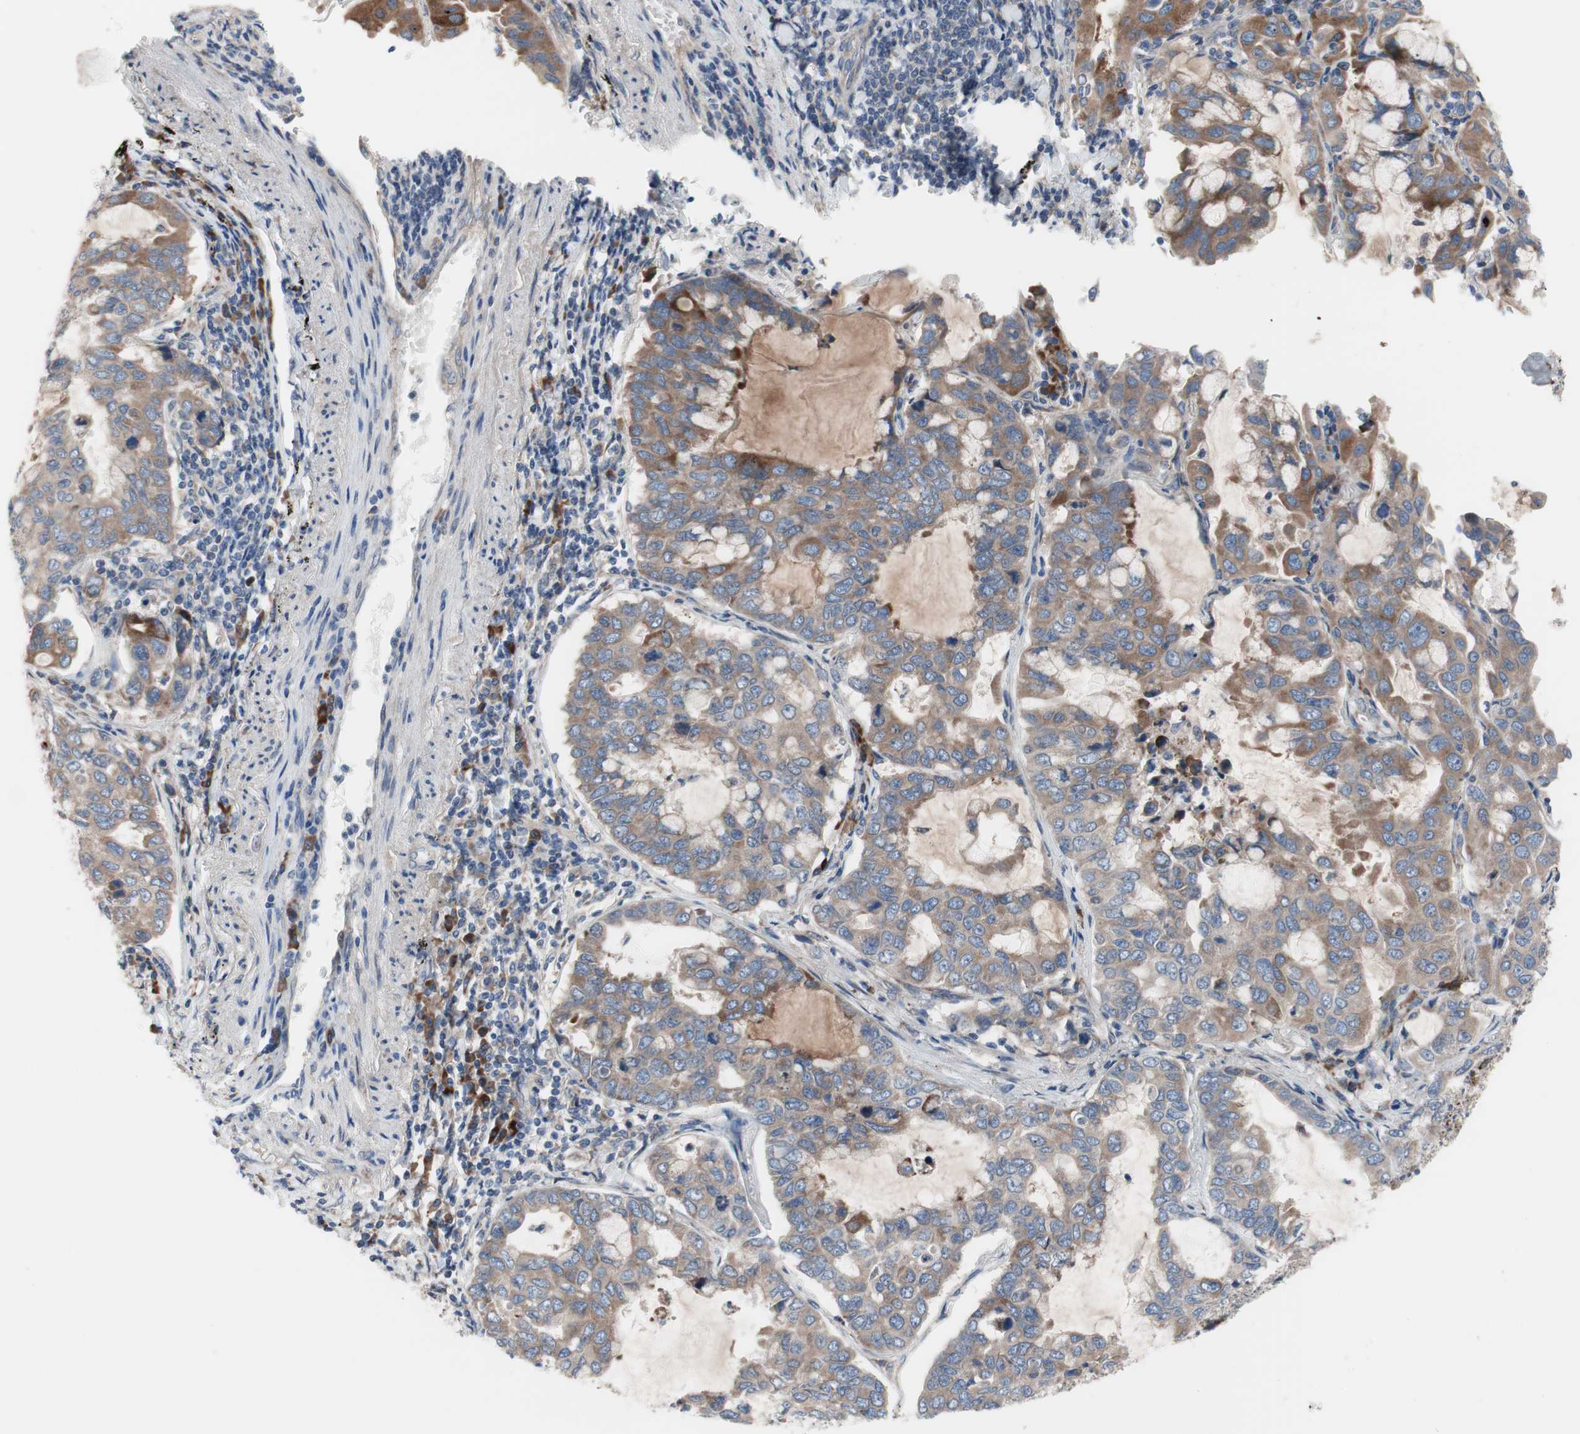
{"staining": {"intensity": "weak", "quantity": ">75%", "location": "cytoplasmic/membranous"}, "tissue": "lung cancer", "cell_type": "Tumor cells", "image_type": "cancer", "snomed": [{"axis": "morphology", "description": "Adenocarcinoma, NOS"}, {"axis": "topography", "description": "Lung"}], "caption": "Protein expression by immunohistochemistry reveals weak cytoplasmic/membranous staining in approximately >75% of tumor cells in lung adenocarcinoma. (DAB (3,3'-diaminobenzidine) IHC, brown staining for protein, blue staining for nuclei).", "gene": "KANSL1", "patient": {"sex": "male", "age": 64}}